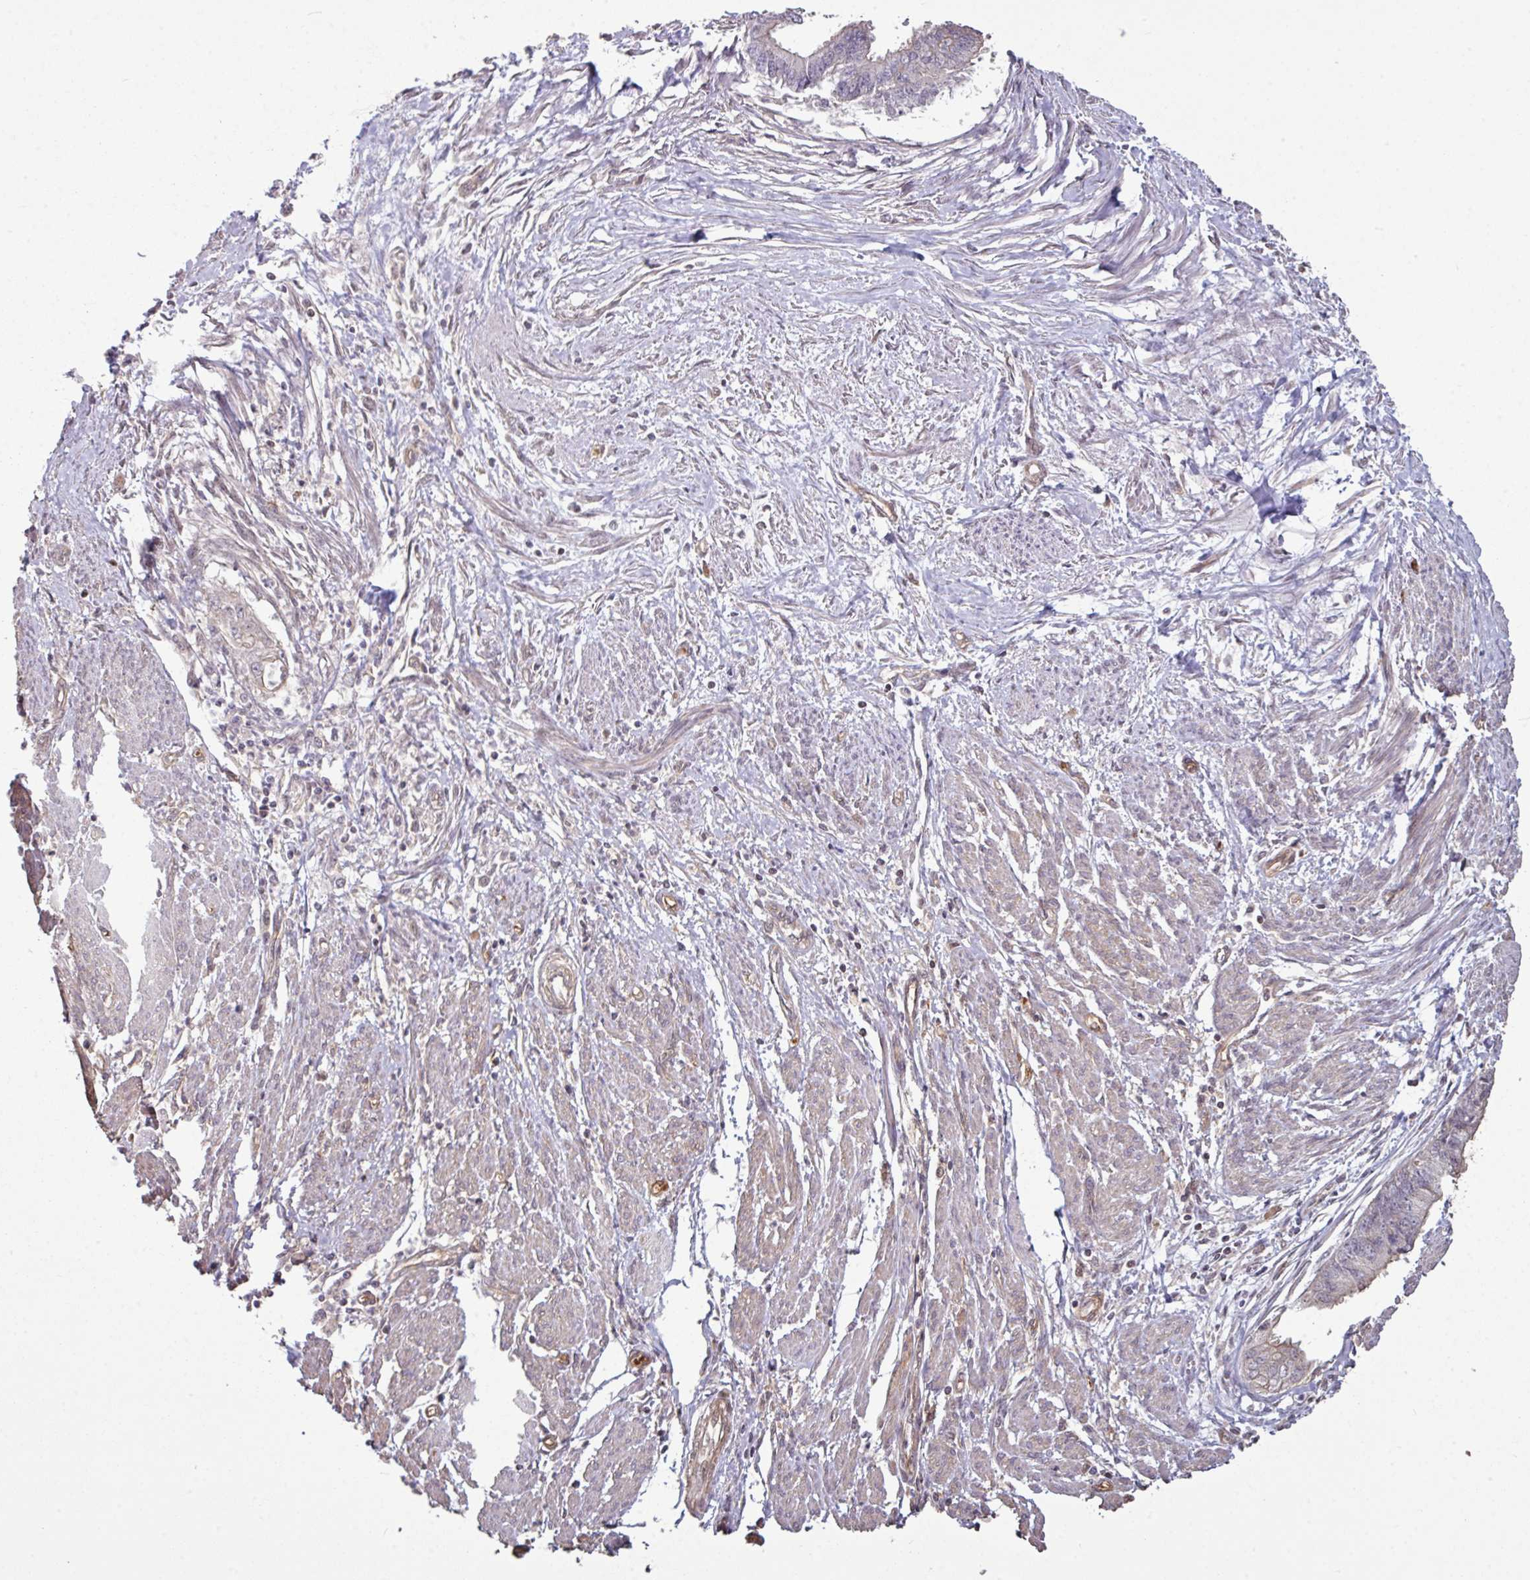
{"staining": {"intensity": "weak", "quantity": "<25%", "location": "cytoplasmic/membranous"}, "tissue": "endometrial cancer", "cell_type": "Tumor cells", "image_type": "cancer", "snomed": [{"axis": "morphology", "description": "Adenocarcinoma, NOS"}, {"axis": "topography", "description": "Endometrium"}], "caption": "A high-resolution photomicrograph shows immunohistochemistry staining of adenocarcinoma (endometrial), which shows no significant staining in tumor cells.", "gene": "NHSL2", "patient": {"sex": "female", "age": 73}}